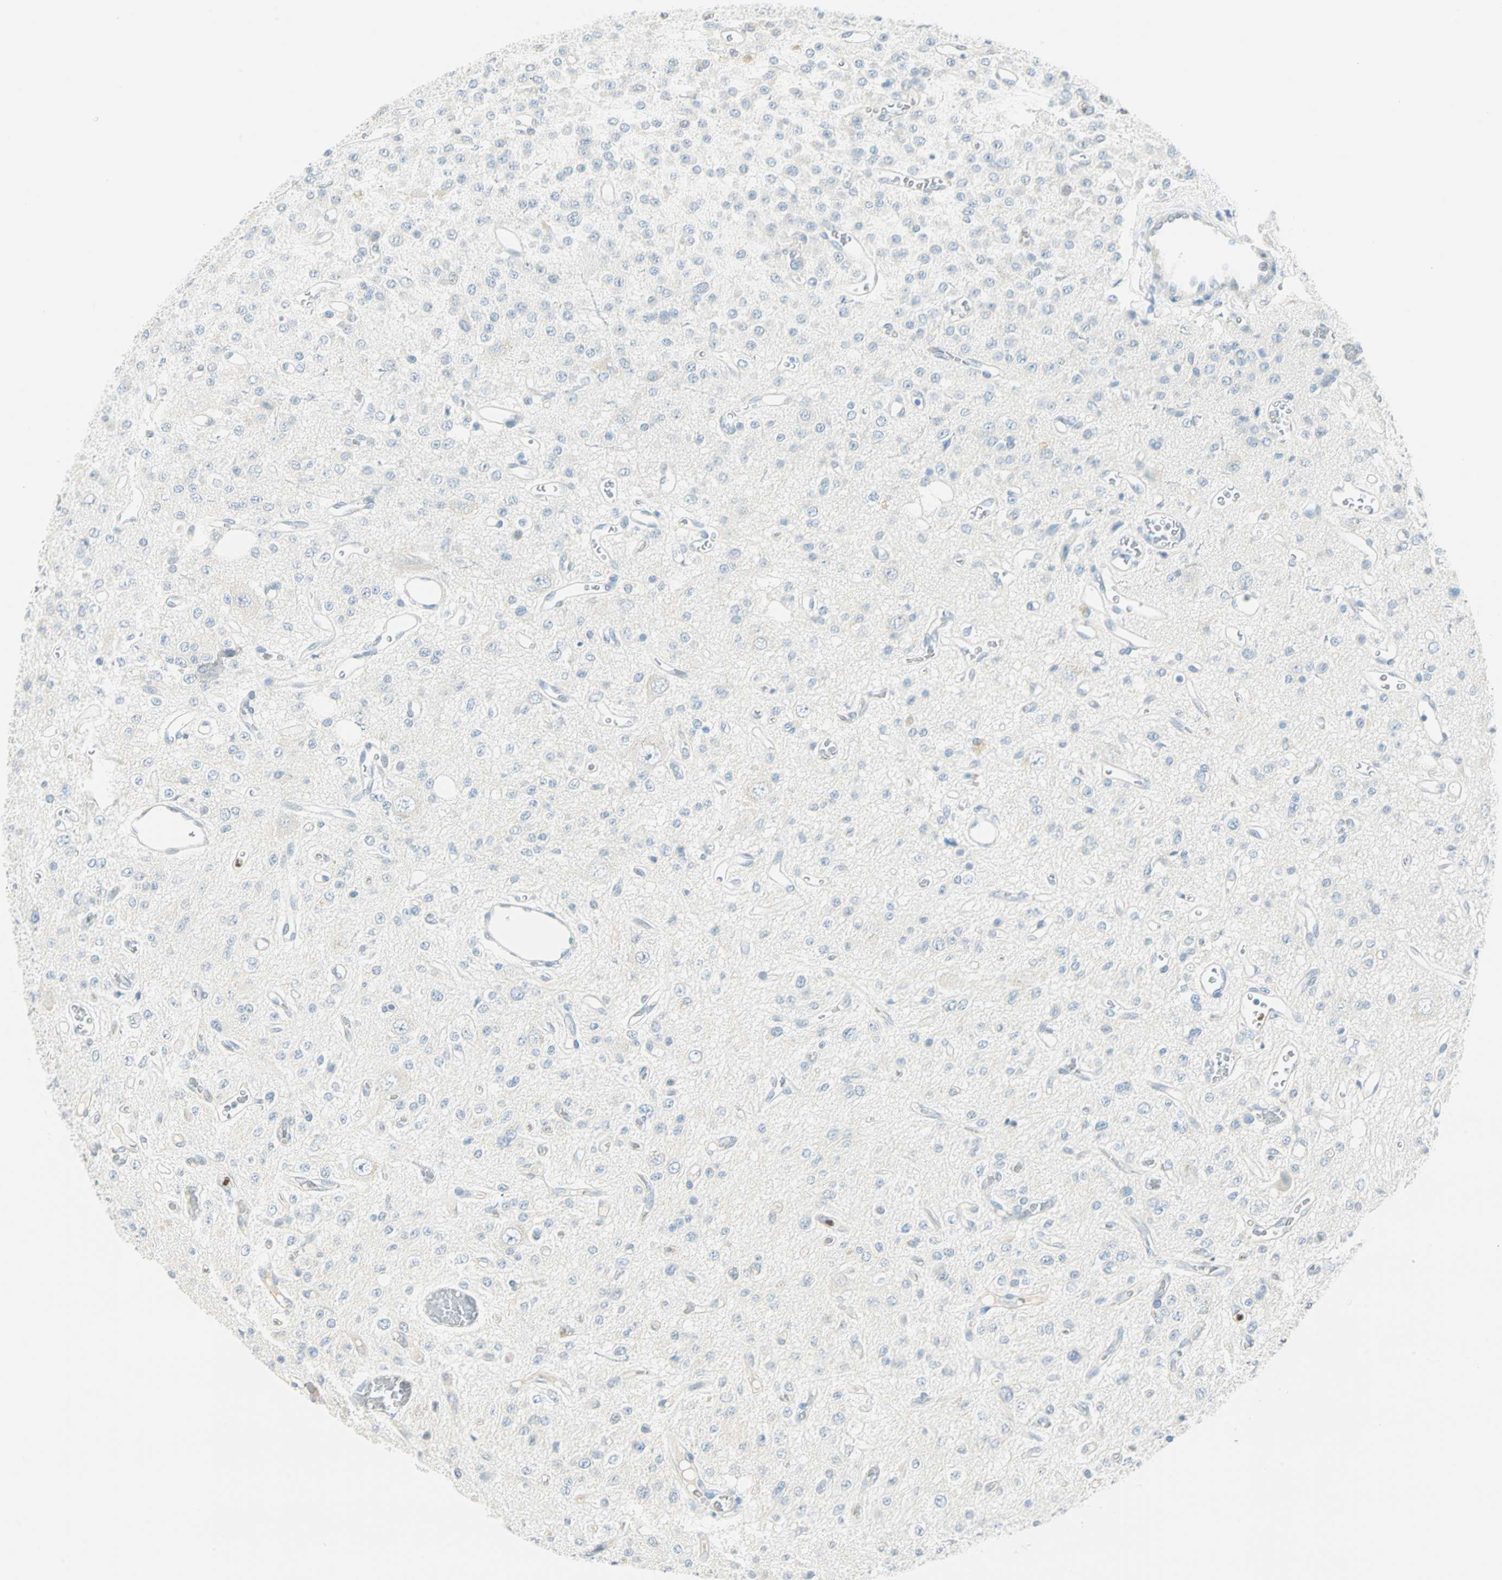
{"staining": {"intensity": "negative", "quantity": "none", "location": "none"}, "tissue": "glioma", "cell_type": "Tumor cells", "image_type": "cancer", "snomed": [{"axis": "morphology", "description": "Glioma, malignant, Low grade"}, {"axis": "topography", "description": "Brain"}], "caption": "This is an IHC photomicrograph of malignant glioma (low-grade). There is no staining in tumor cells.", "gene": "MLLT10", "patient": {"sex": "male", "age": 38}}